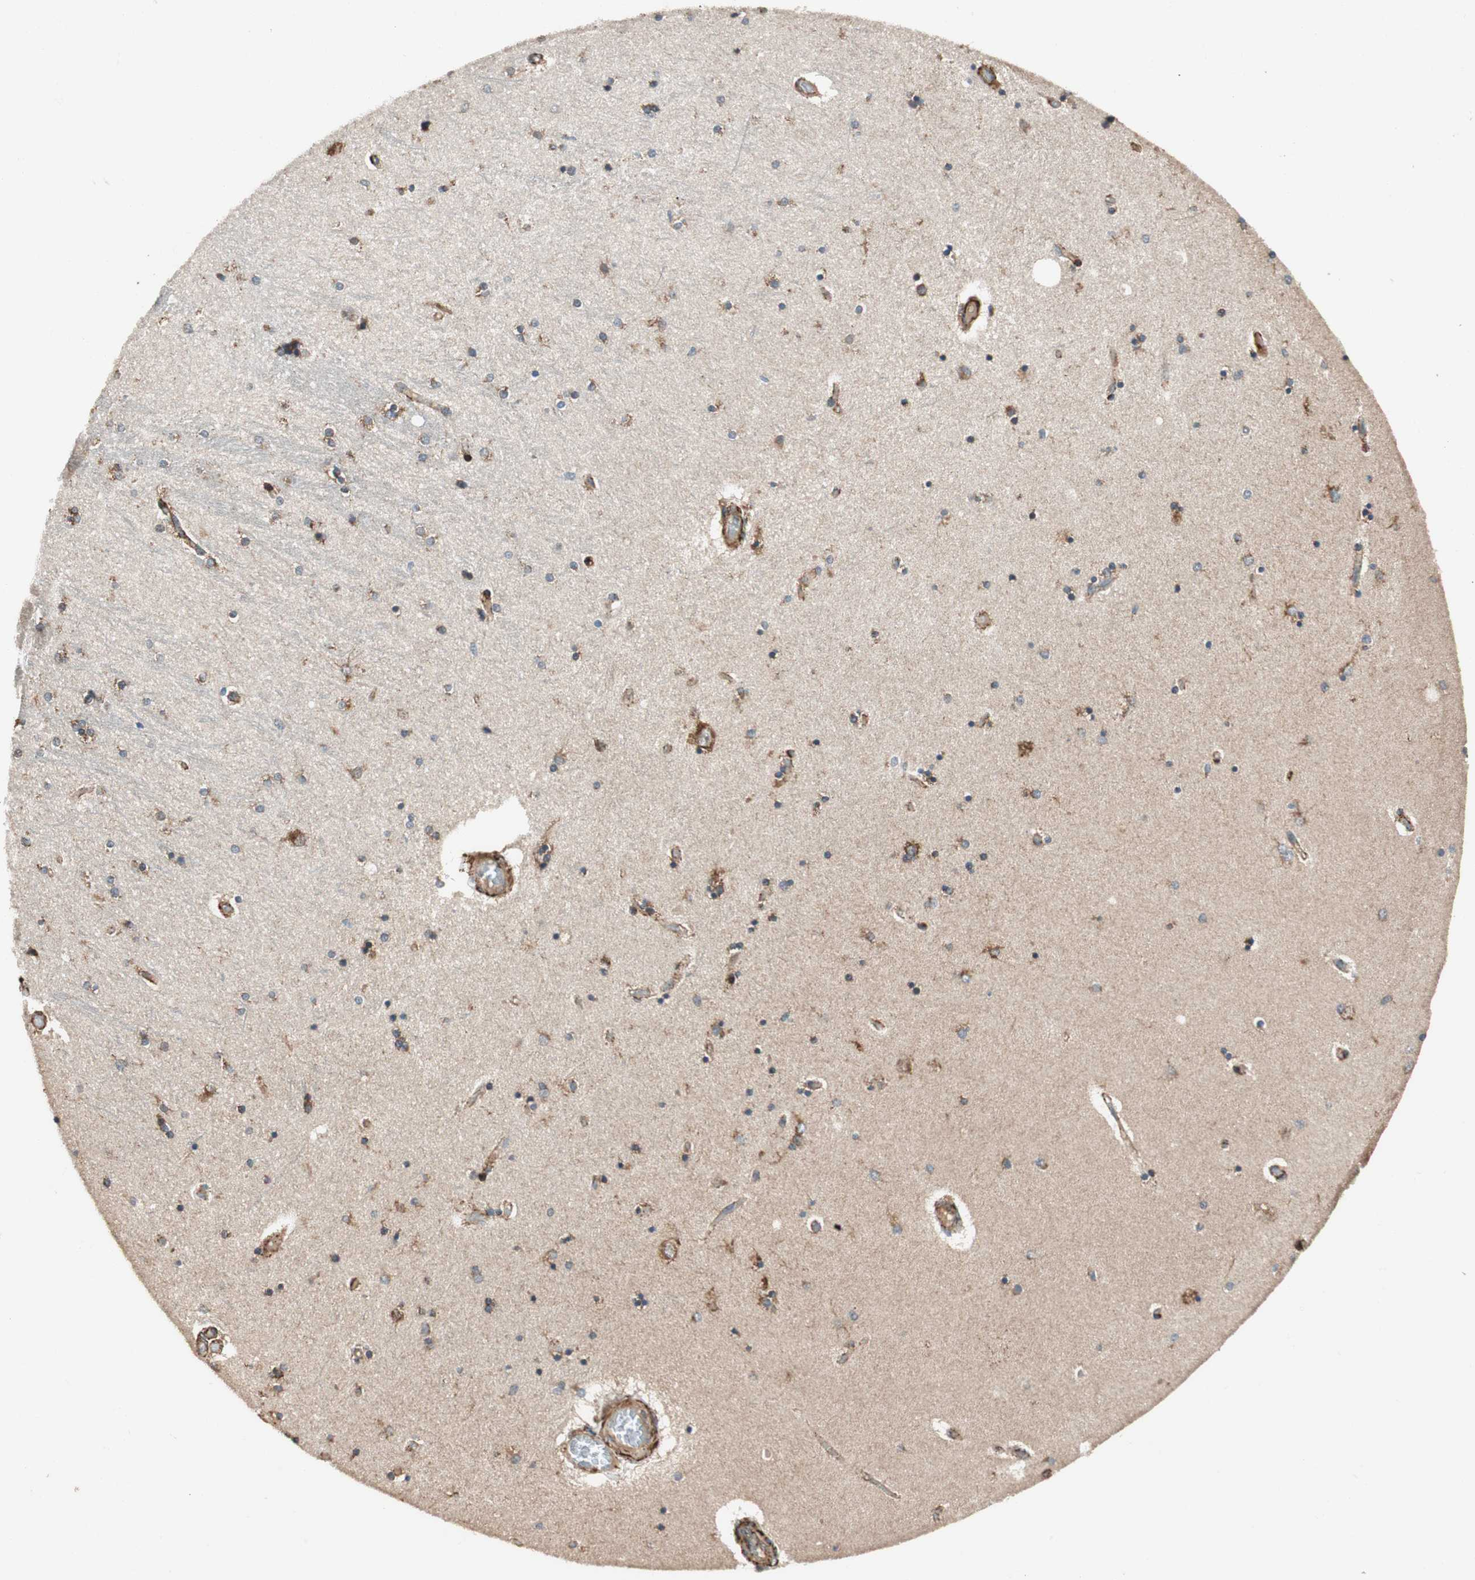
{"staining": {"intensity": "strong", "quantity": "25%-75%", "location": "cytoplasmic/membranous"}, "tissue": "hippocampus", "cell_type": "Glial cells", "image_type": "normal", "snomed": [{"axis": "morphology", "description": "Normal tissue, NOS"}, {"axis": "topography", "description": "Hippocampus"}], "caption": "This micrograph reveals immunohistochemistry (IHC) staining of normal human hippocampus, with high strong cytoplasmic/membranous staining in about 25%-75% of glial cells.", "gene": "AKAP1", "patient": {"sex": "female", "age": 54}}